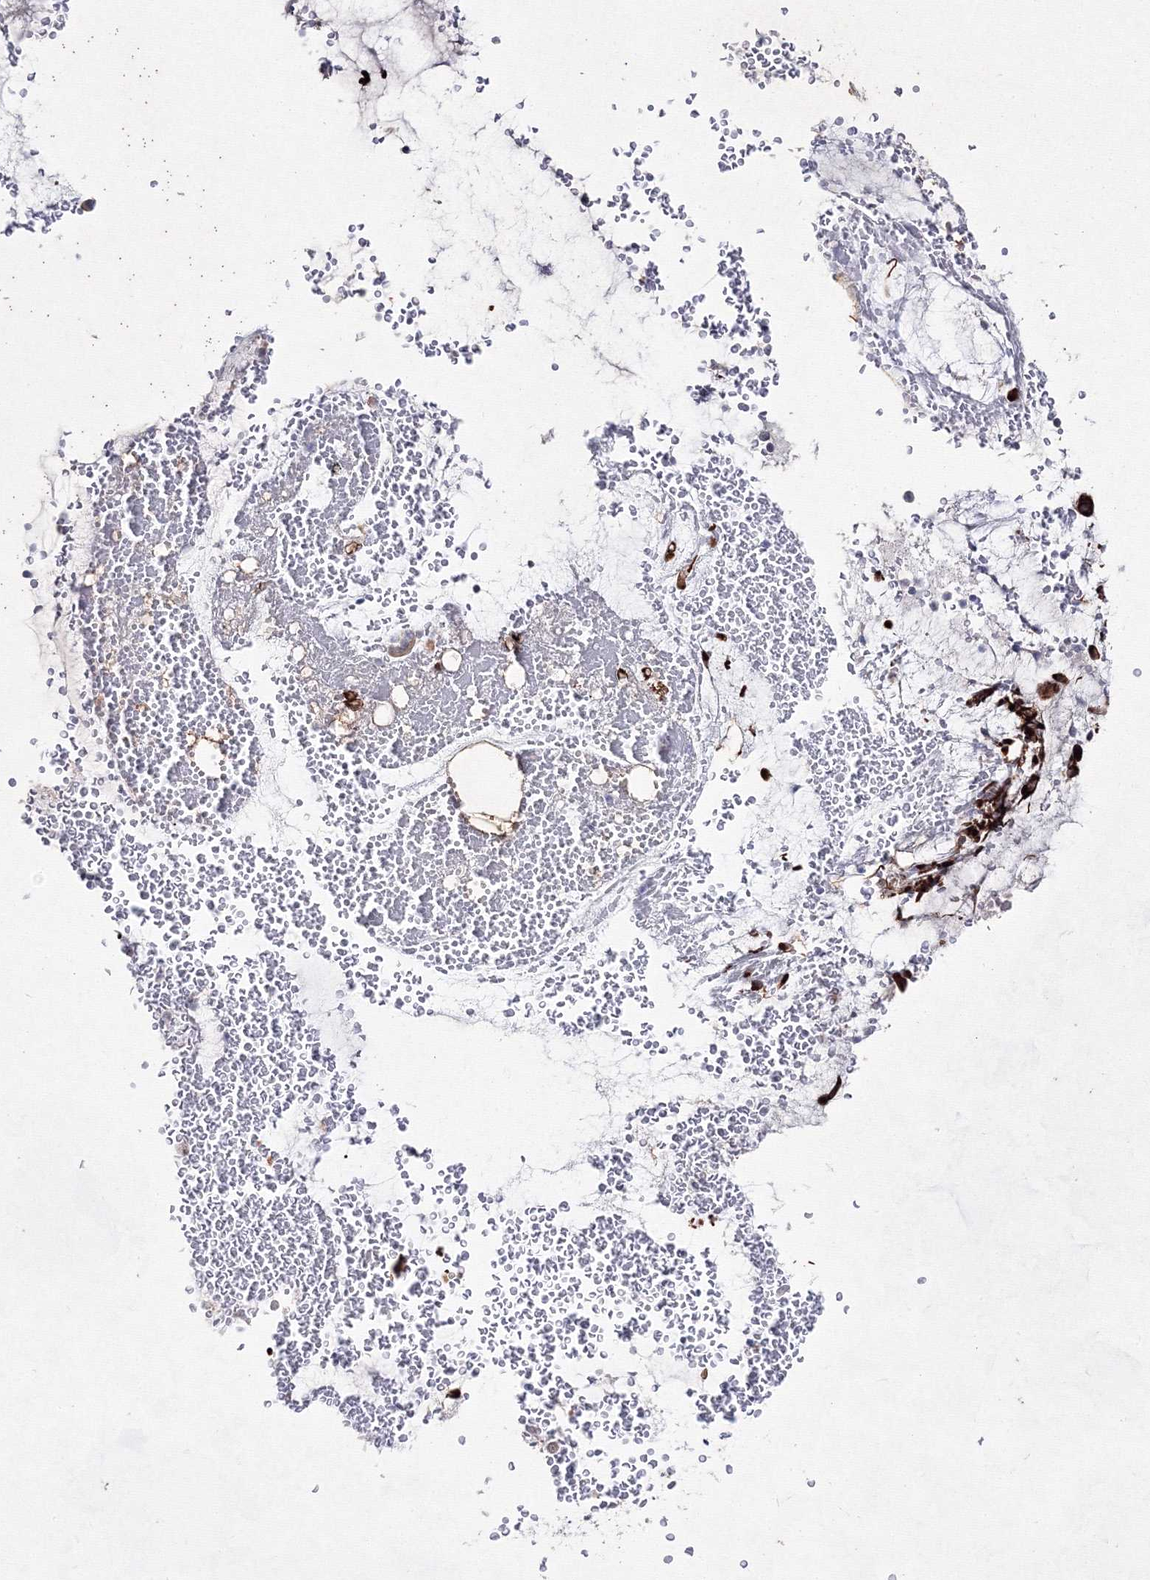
{"staining": {"intensity": "strong", "quantity": ">75%", "location": "cytoplasmic/membranous"}, "tissue": "bronchus", "cell_type": "Respiratory epithelial cells", "image_type": "normal", "snomed": [{"axis": "morphology", "description": "Normal tissue, NOS"}, {"axis": "morphology", "description": "Squamous cell carcinoma, NOS"}, {"axis": "topography", "description": "Lymph node"}, {"axis": "topography", "description": "Bronchus"}, {"axis": "topography", "description": "Lung"}], "caption": "Protein staining of normal bronchus reveals strong cytoplasmic/membranous positivity in about >75% of respiratory epithelial cells.", "gene": "SMIM29", "patient": {"sex": "male", "age": 66}}